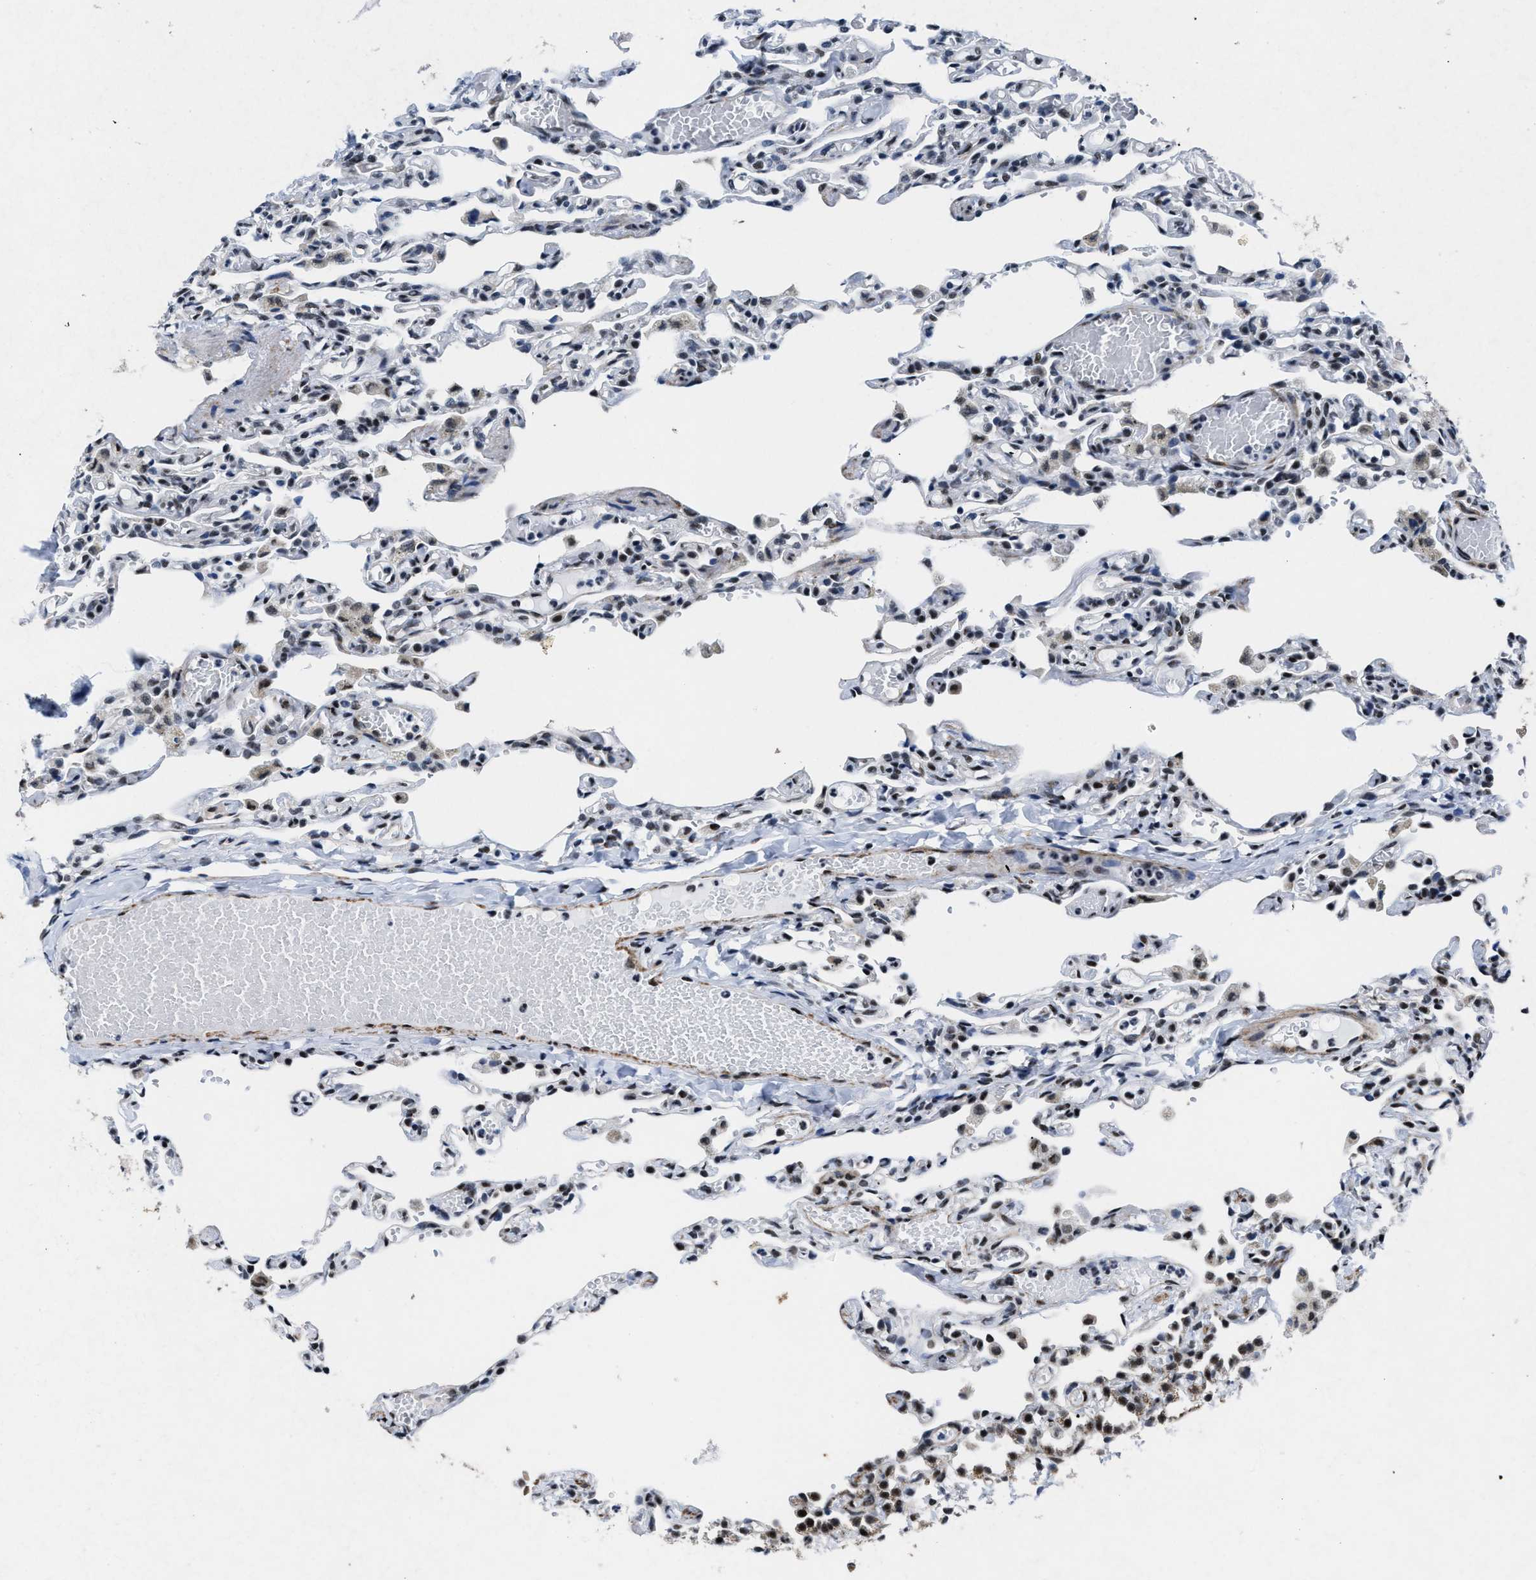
{"staining": {"intensity": "moderate", "quantity": "<25%", "location": "nuclear"}, "tissue": "lung", "cell_type": "Alveolar cells", "image_type": "normal", "snomed": [{"axis": "morphology", "description": "Normal tissue, NOS"}, {"axis": "topography", "description": "Lung"}], "caption": "IHC (DAB (3,3'-diaminobenzidine)) staining of unremarkable lung reveals moderate nuclear protein expression in about <25% of alveolar cells.", "gene": "ID3", "patient": {"sex": "male", "age": 21}}